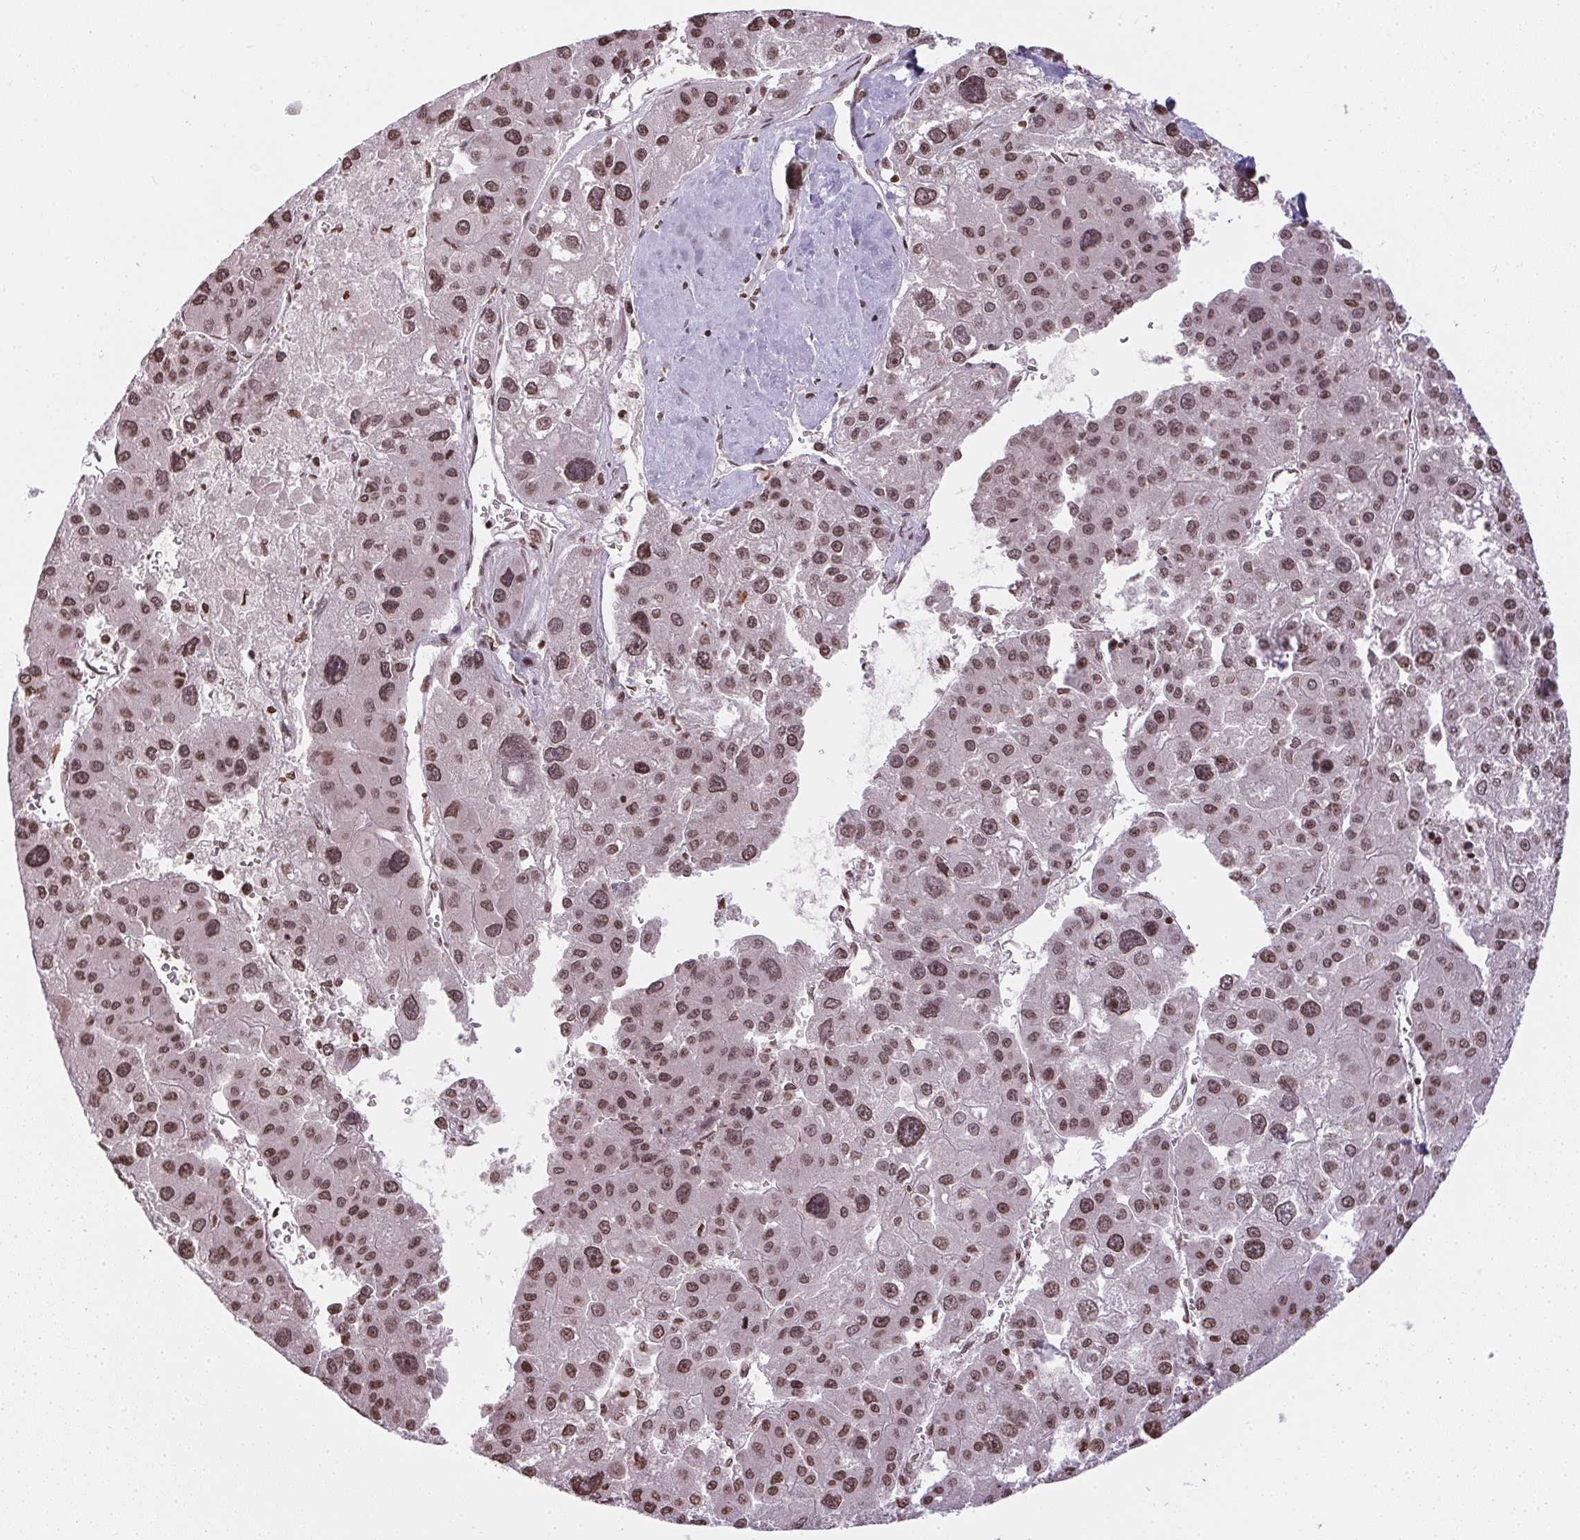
{"staining": {"intensity": "moderate", "quantity": ">75%", "location": "nuclear"}, "tissue": "liver cancer", "cell_type": "Tumor cells", "image_type": "cancer", "snomed": [{"axis": "morphology", "description": "Carcinoma, Hepatocellular, NOS"}, {"axis": "topography", "description": "Liver"}], "caption": "IHC histopathology image of neoplastic tissue: human liver cancer stained using immunohistochemistry (IHC) shows medium levels of moderate protein expression localized specifically in the nuclear of tumor cells, appearing as a nuclear brown color.", "gene": "RNF181", "patient": {"sex": "male", "age": 73}}